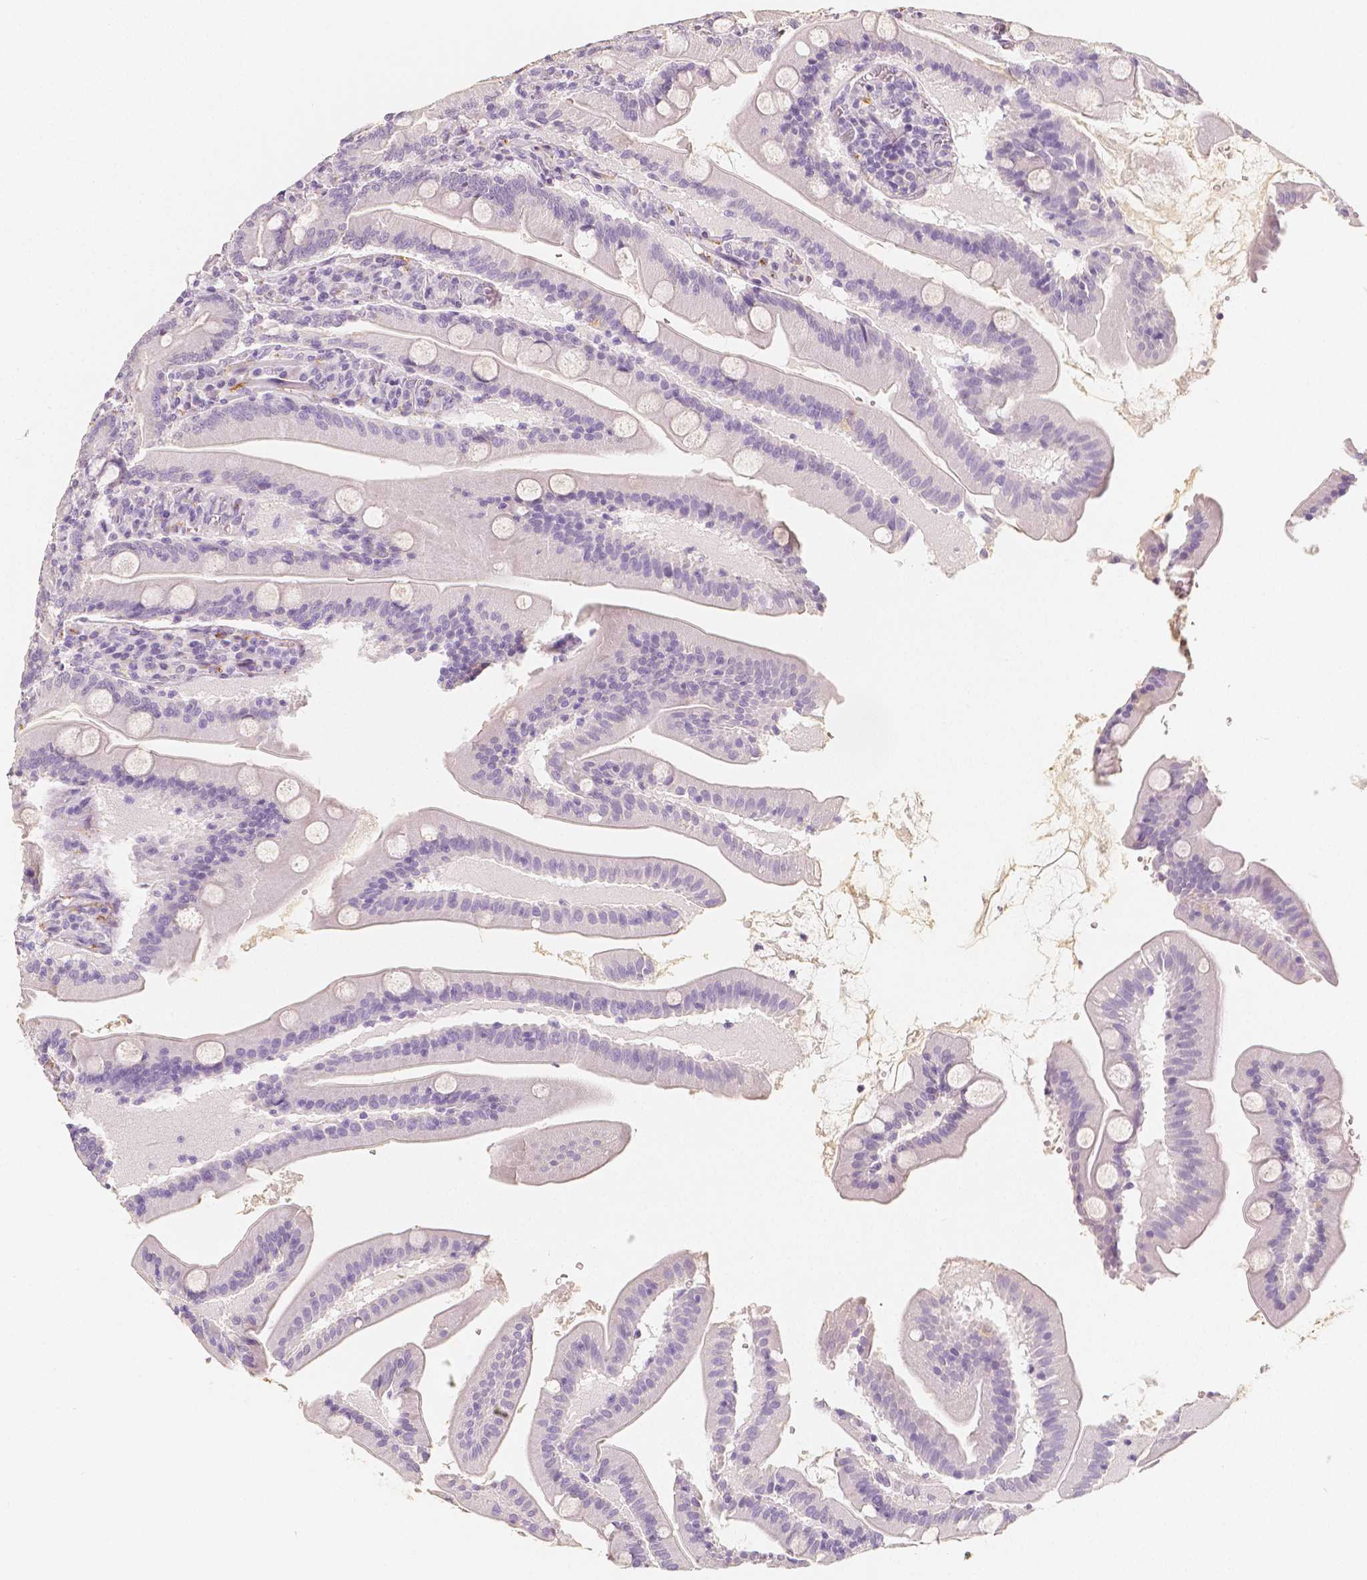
{"staining": {"intensity": "negative", "quantity": "none", "location": "none"}, "tissue": "small intestine", "cell_type": "Glandular cells", "image_type": "normal", "snomed": [{"axis": "morphology", "description": "Normal tissue, NOS"}, {"axis": "topography", "description": "Small intestine"}], "caption": "Immunohistochemistry micrograph of unremarkable human small intestine stained for a protein (brown), which exhibits no staining in glandular cells.", "gene": "NECAB2", "patient": {"sex": "male", "age": 37}}